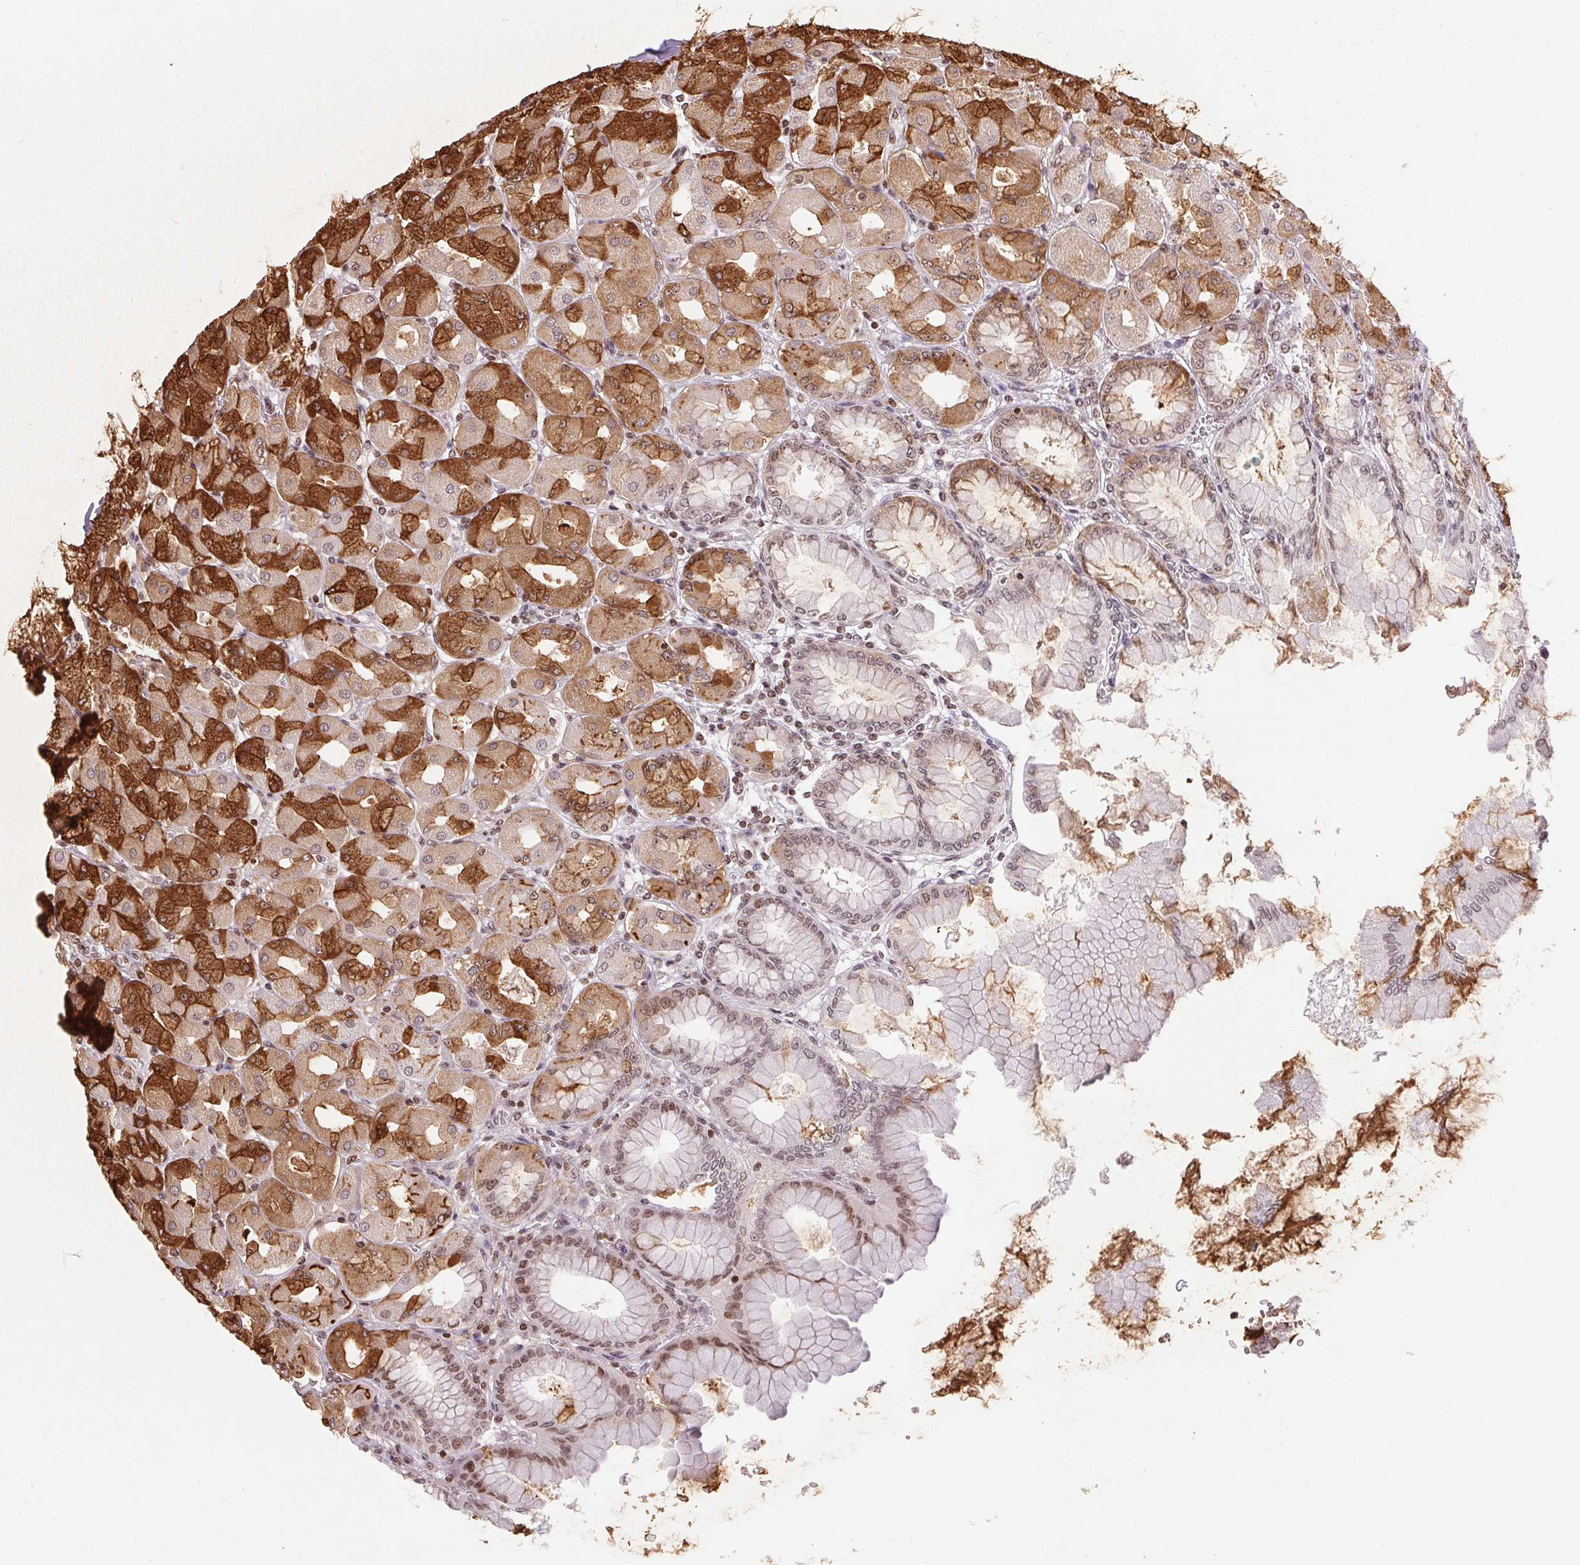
{"staining": {"intensity": "strong", "quantity": "25%-75%", "location": "cytoplasmic/membranous,nuclear"}, "tissue": "stomach", "cell_type": "Glandular cells", "image_type": "normal", "snomed": [{"axis": "morphology", "description": "Normal tissue, NOS"}, {"axis": "topography", "description": "Stomach, upper"}], "caption": "Stomach stained with DAB immunohistochemistry (IHC) exhibits high levels of strong cytoplasmic/membranous,nuclear staining in about 25%-75% of glandular cells.", "gene": "RNF181", "patient": {"sex": "female", "age": 56}}